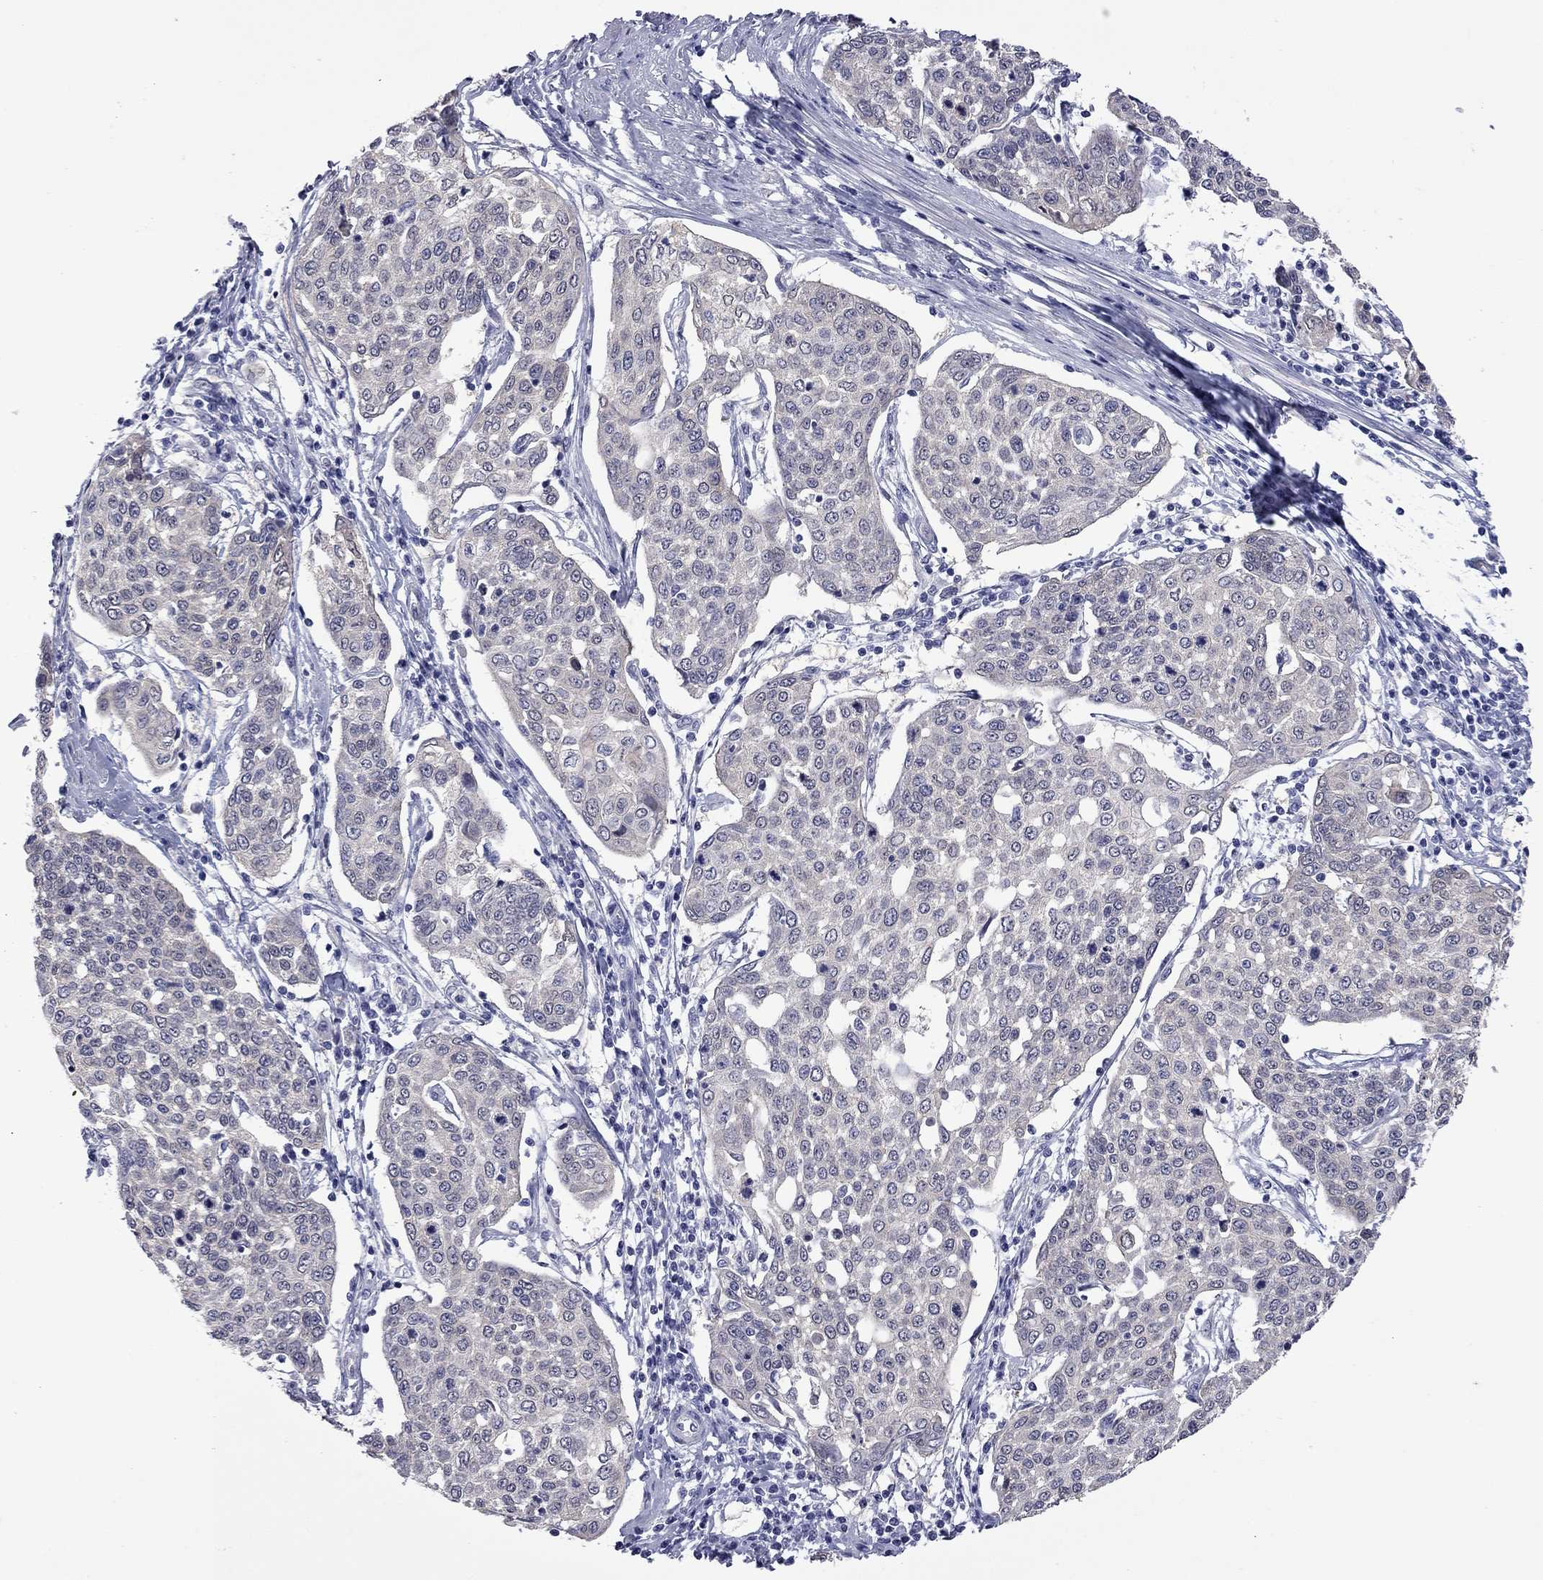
{"staining": {"intensity": "negative", "quantity": "none", "location": "none"}, "tissue": "cervical cancer", "cell_type": "Tumor cells", "image_type": "cancer", "snomed": [{"axis": "morphology", "description": "Squamous cell carcinoma, NOS"}, {"axis": "topography", "description": "Cervix"}], "caption": "Protein analysis of cervical cancer (squamous cell carcinoma) demonstrates no significant positivity in tumor cells.", "gene": "CTNNBIP1", "patient": {"sex": "female", "age": 34}}